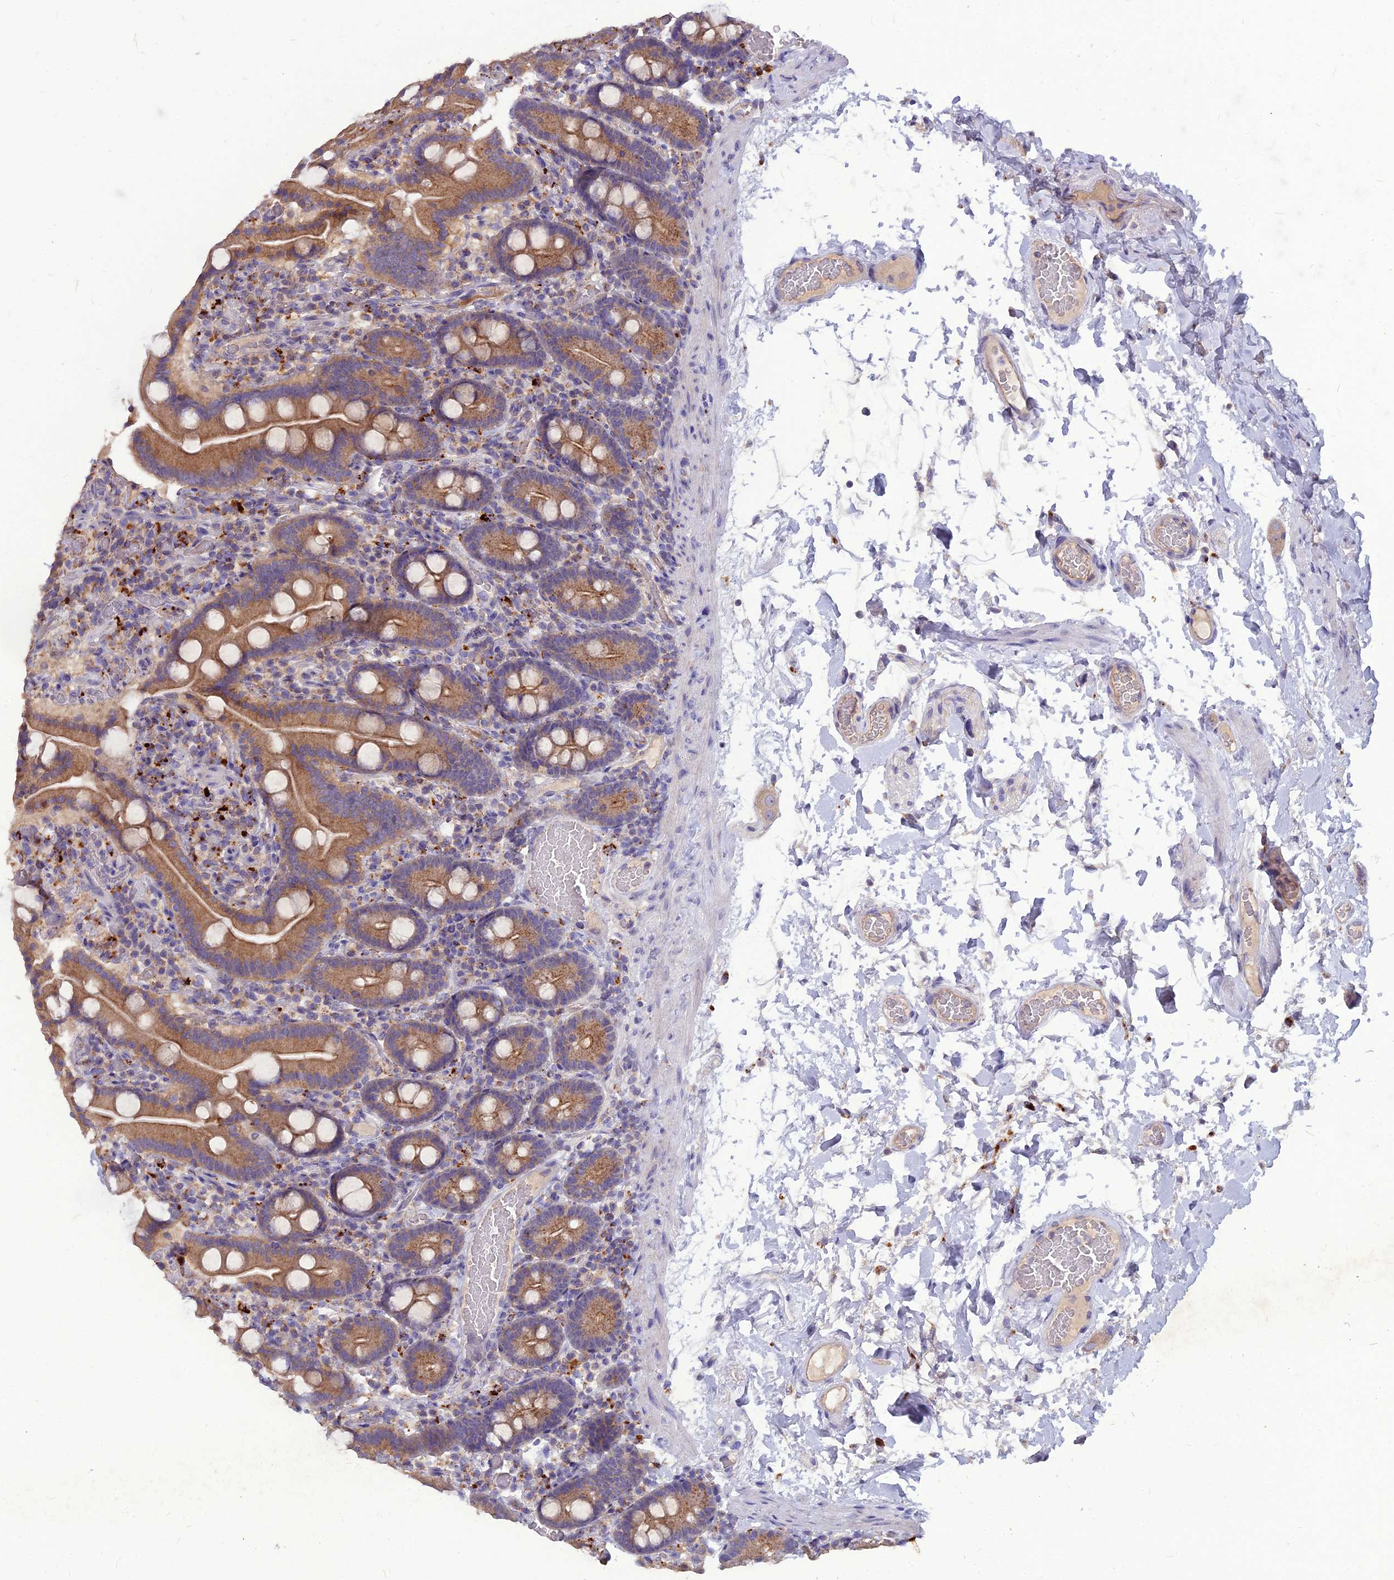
{"staining": {"intensity": "moderate", "quantity": ">75%", "location": "cytoplasmic/membranous"}, "tissue": "duodenum", "cell_type": "Glandular cells", "image_type": "normal", "snomed": [{"axis": "morphology", "description": "Normal tissue, NOS"}, {"axis": "topography", "description": "Duodenum"}], "caption": "Immunohistochemical staining of normal duodenum reveals medium levels of moderate cytoplasmic/membranous expression in approximately >75% of glandular cells.", "gene": "PCED1B", "patient": {"sex": "male", "age": 55}}